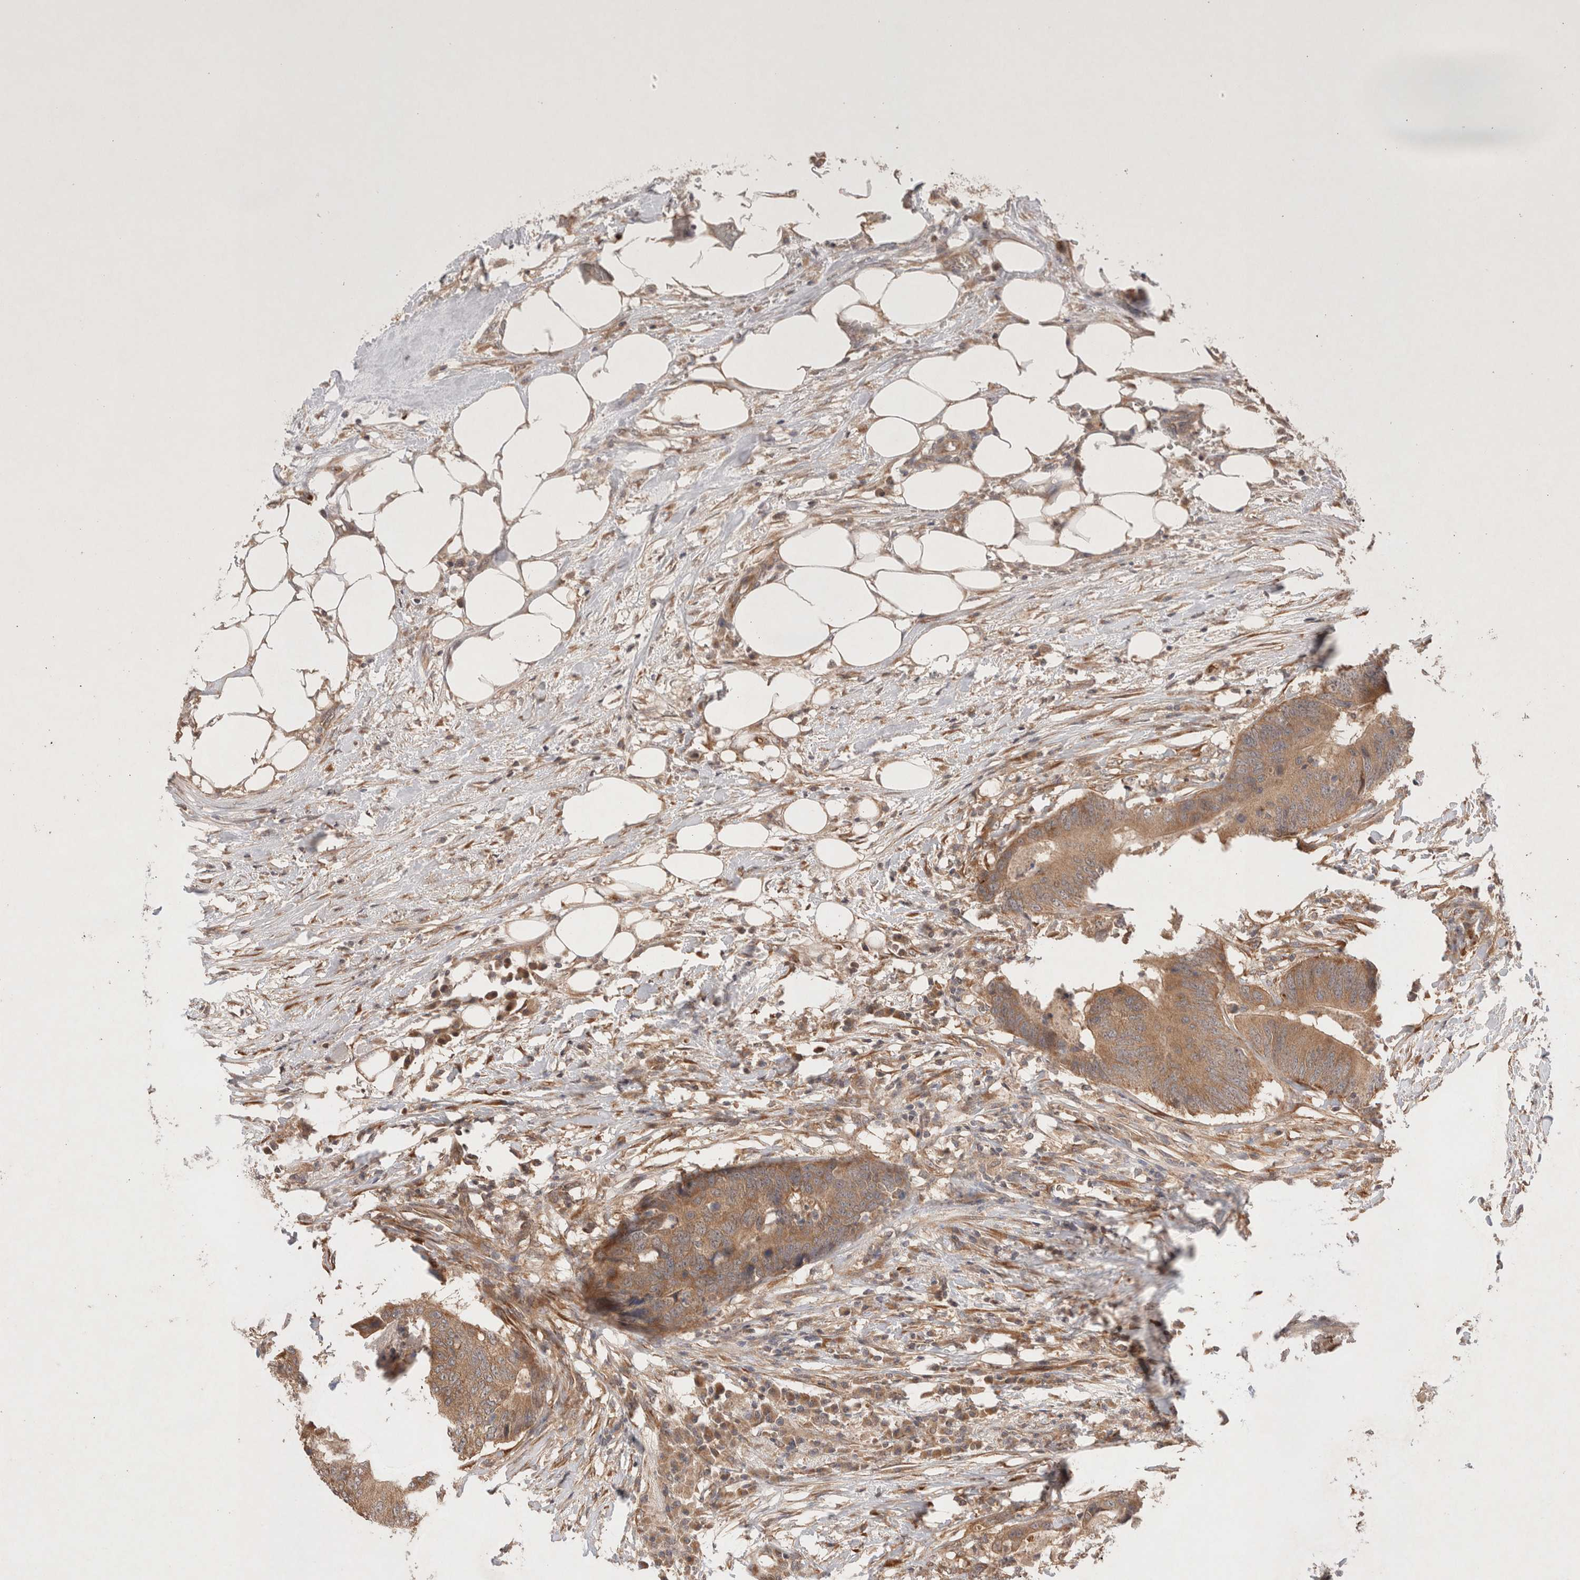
{"staining": {"intensity": "moderate", "quantity": ">75%", "location": "cytoplasmic/membranous"}, "tissue": "colorectal cancer", "cell_type": "Tumor cells", "image_type": "cancer", "snomed": [{"axis": "morphology", "description": "Adenocarcinoma, NOS"}, {"axis": "topography", "description": "Colon"}], "caption": "Human colorectal cancer (adenocarcinoma) stained with a protein marker reveals moderate staining in tumor cells.", "gene": "KLHL20", "patient": {"sex": "male", "age": 56}}